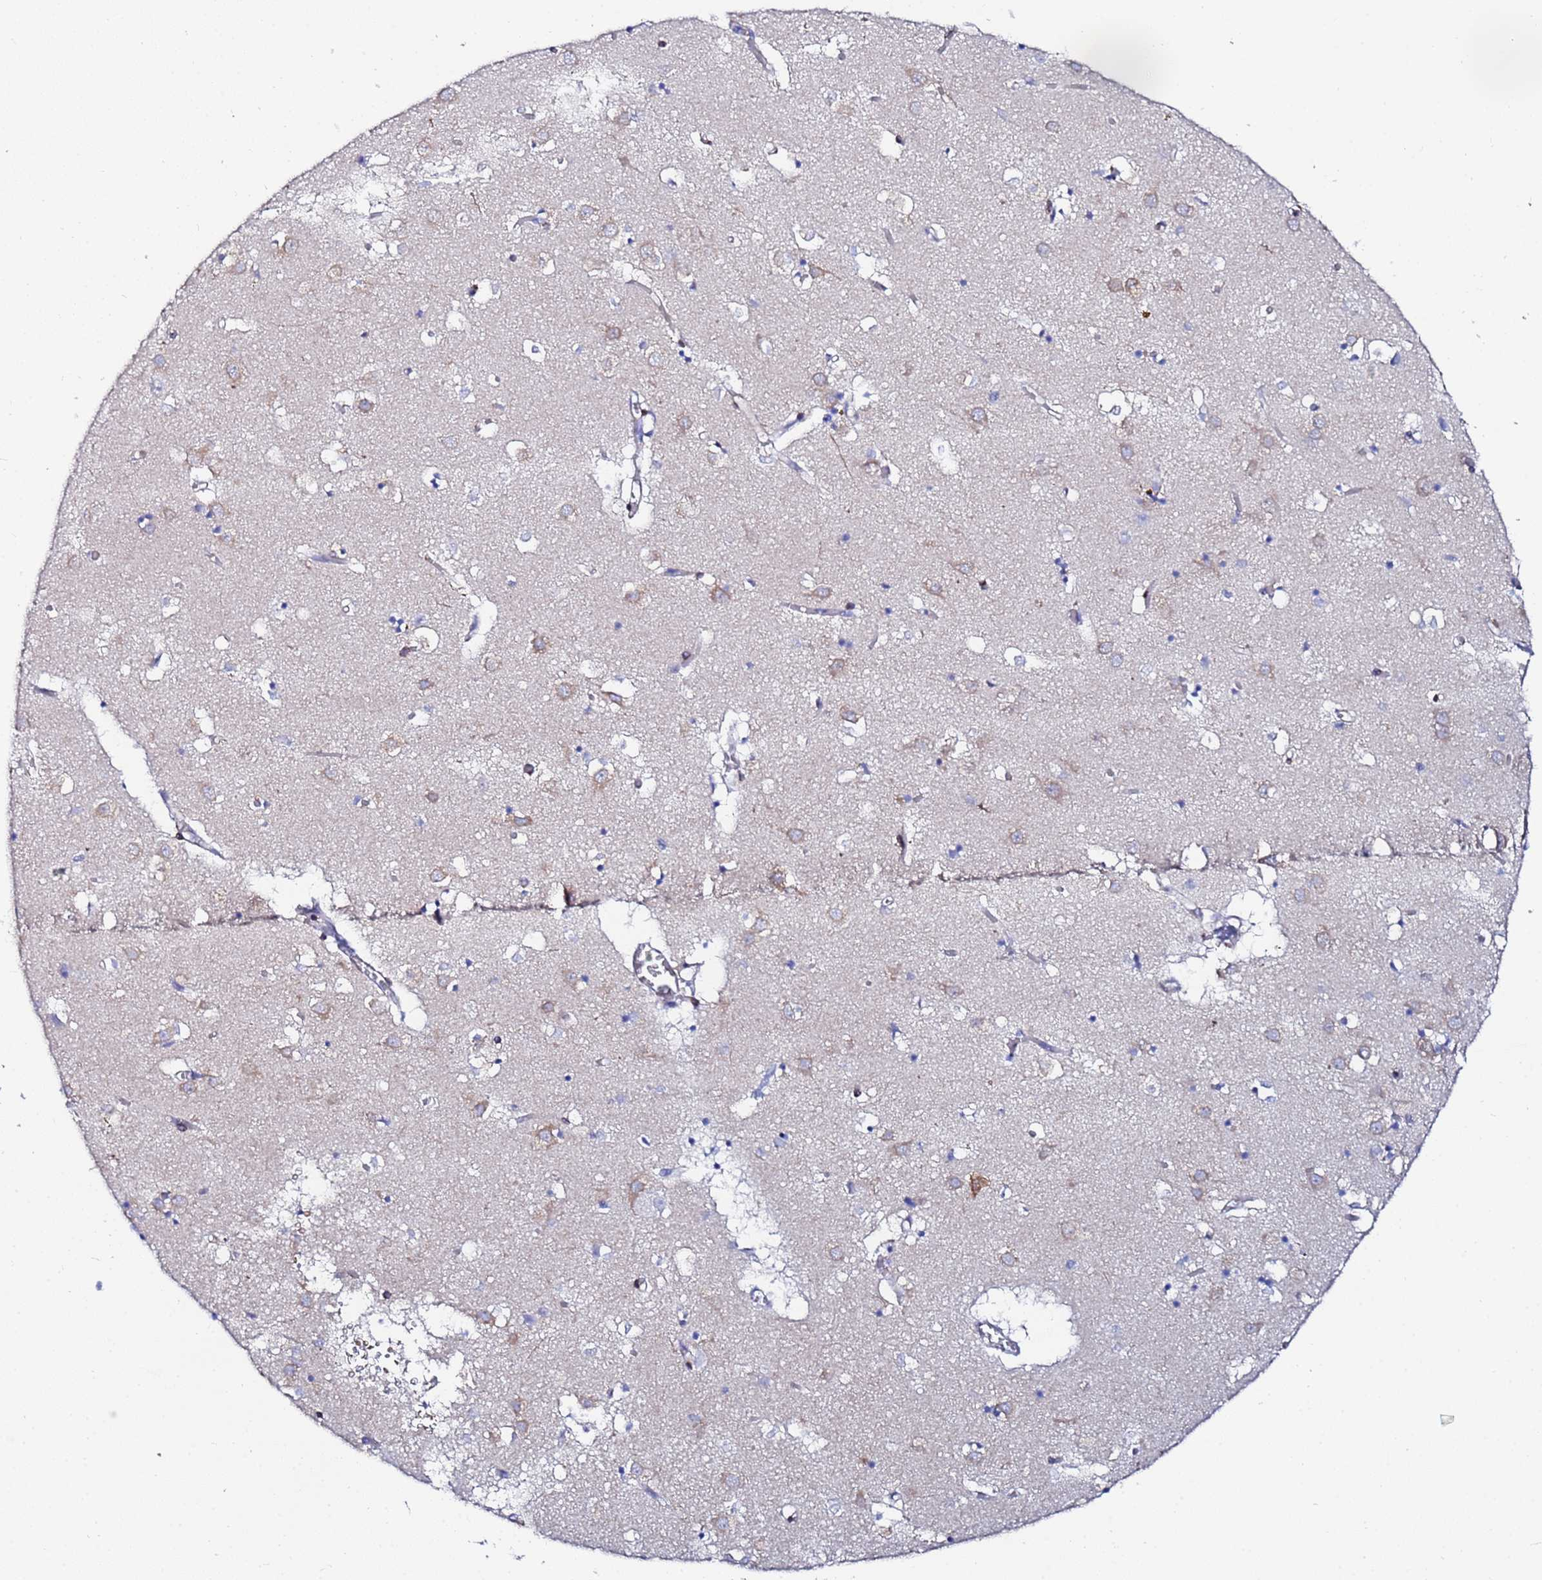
{"staining": {"intensity": "negative", "quantity": "none", "location": "none"}, "tissue": "caudate", "cell_type": "Glial cells", "image_type": "normal", "snomed": [{"axis": "morphology", "description": "Normal tissue, NOS"}, {"axis": "topography", "description": "Lateral ventricle wall"}], "caption": "Glial cells show no significant protein staining in benign caudate. The staining is performed using DAB (3,3'-diaminobenzidine) brown chromogen with nuclei counter-stained in using hematoxylin.", "gene": "ZNF26", "patient": {"sex": "male", "age": 70}}